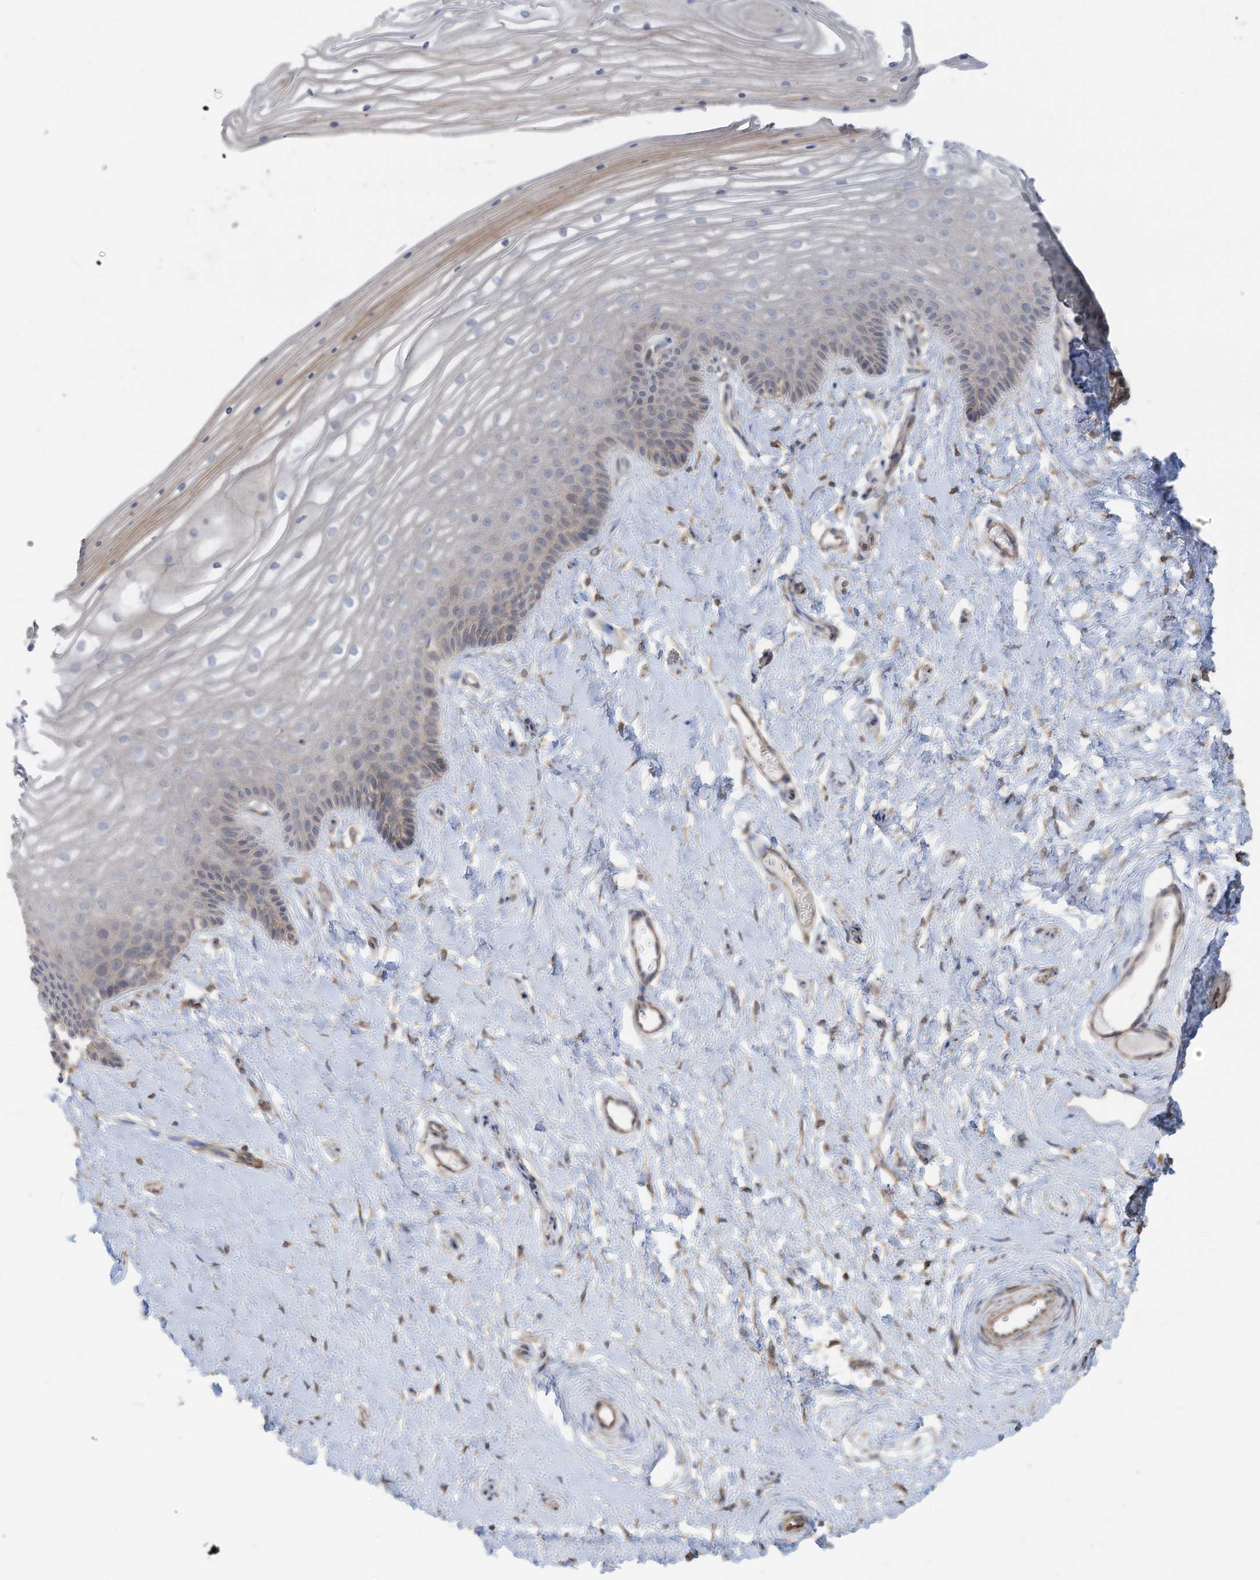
{"staining": {"intensity": "negative", "quantity": "none", "location": "none"}, "tissue": "vagina", "cell_type": "Squamous epithelial cells", "image_type": "normal", "snomed": [{"axis": "morphology", "description": "Normal tissue, NOS"}, {"axis": "topography", "description": "Vagina"}, {"axis": "topography", "description": "Cervix"}], "caption": "IHC photomicrograph of benign human vagina stained for a protein (brown), which shows no expression in squamous epithelial cells. (Stains: DAB IHC with hematoxylin counter stain, Microscopy: brightfield microscopy at high magnification).", "gene": "SLC17A7", "patient": {"sex": "female", "age": 40}}